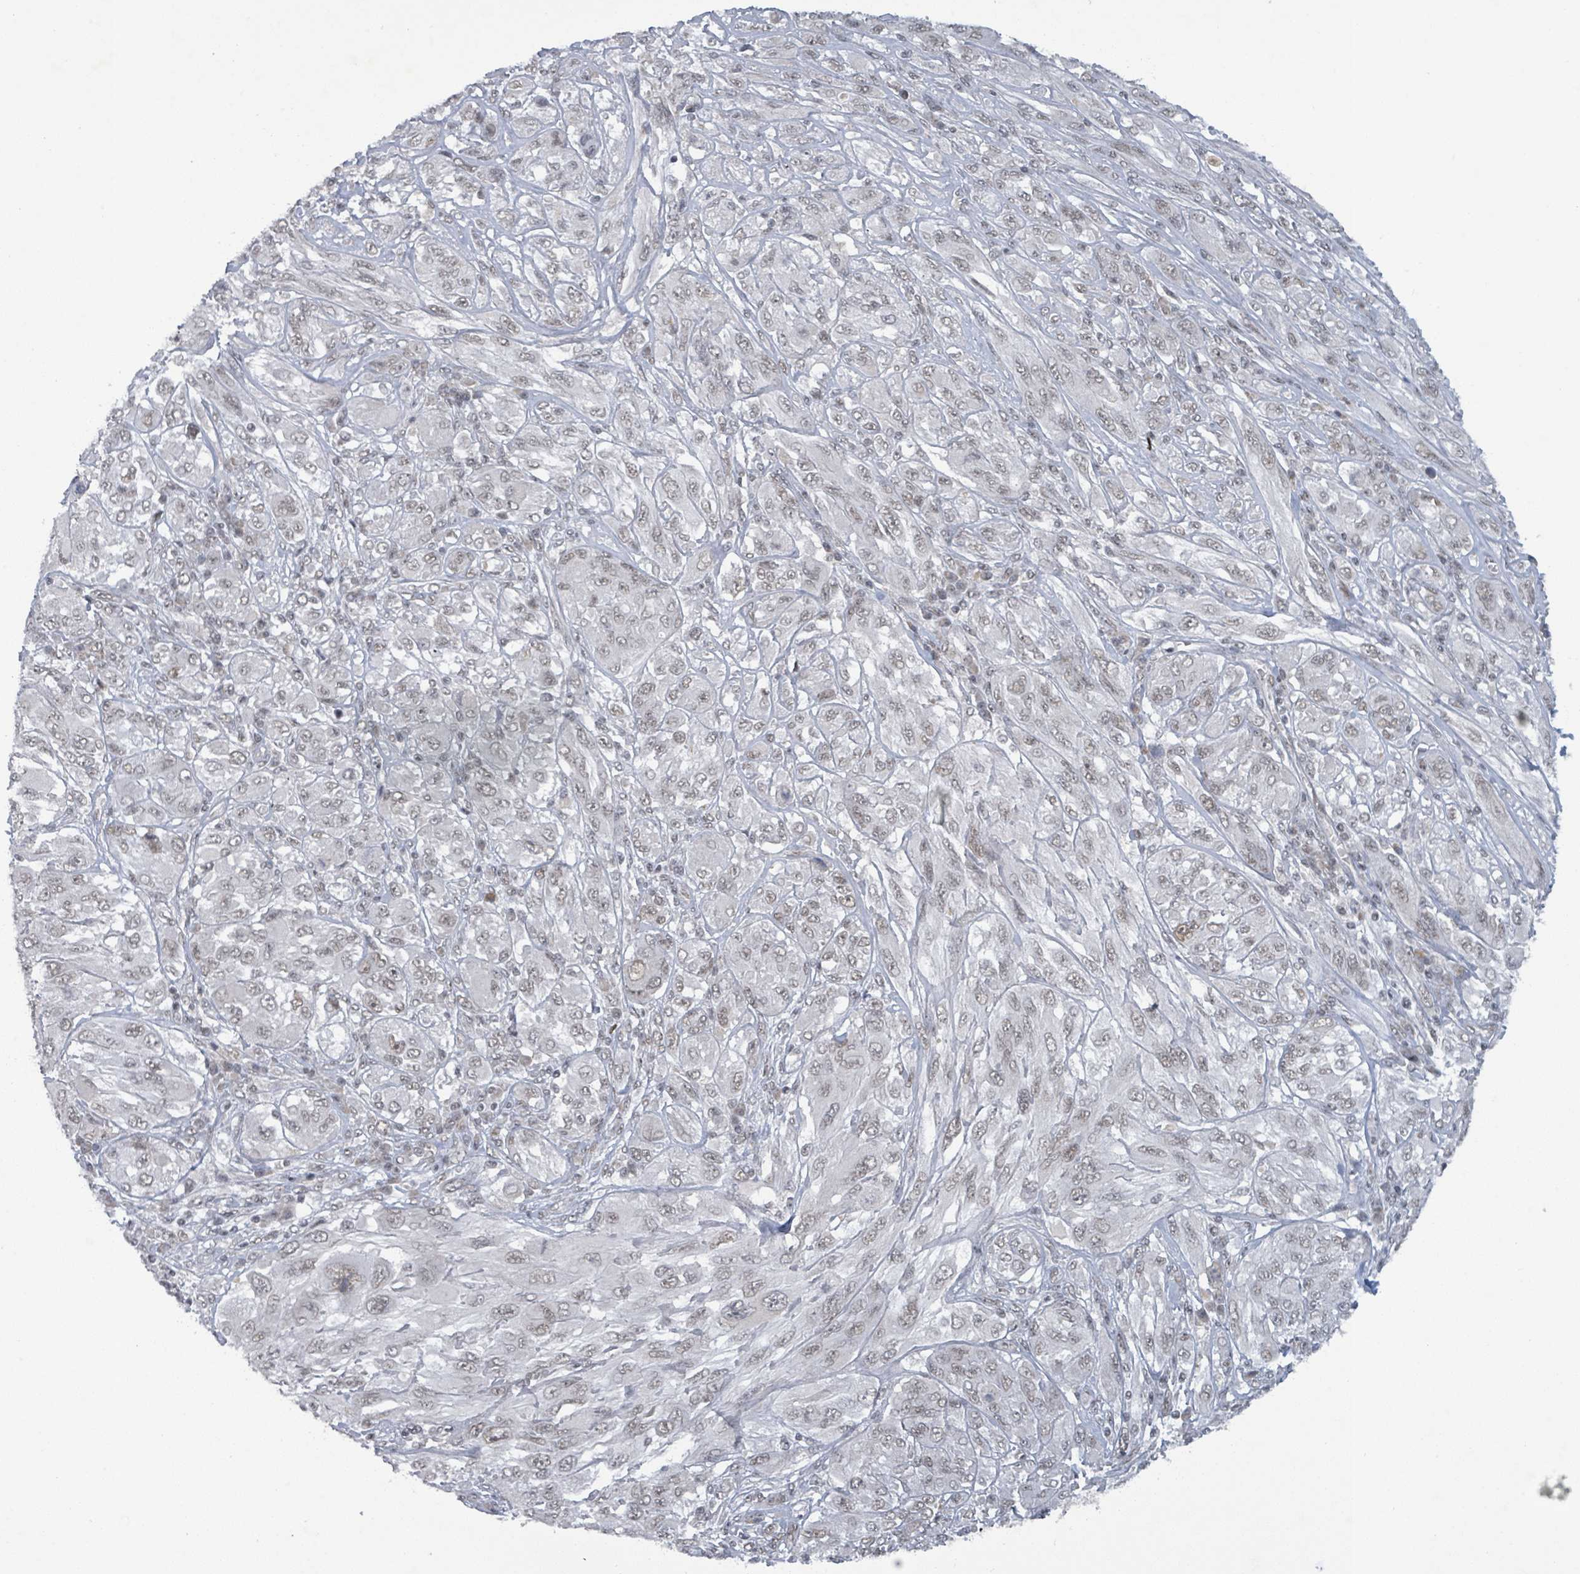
{"staining": {"intensity": "weak", "quantity": "<25%", "location": "nuclear"}, "tissue": "melanoma", "cell_type": "Tumor cells", "image_type": "cancer", "snomed": [{"axis": "morphology", "description": "Malignant melanoma, NOS"}, {"axis": "topography", "description": "Skin"}], "caption": "A photomicrograph of melanoma stained for a protein displays no brown staining in tumor cells.", "gene": "BANP", "patient": {"sex": "female", "age": 91}}